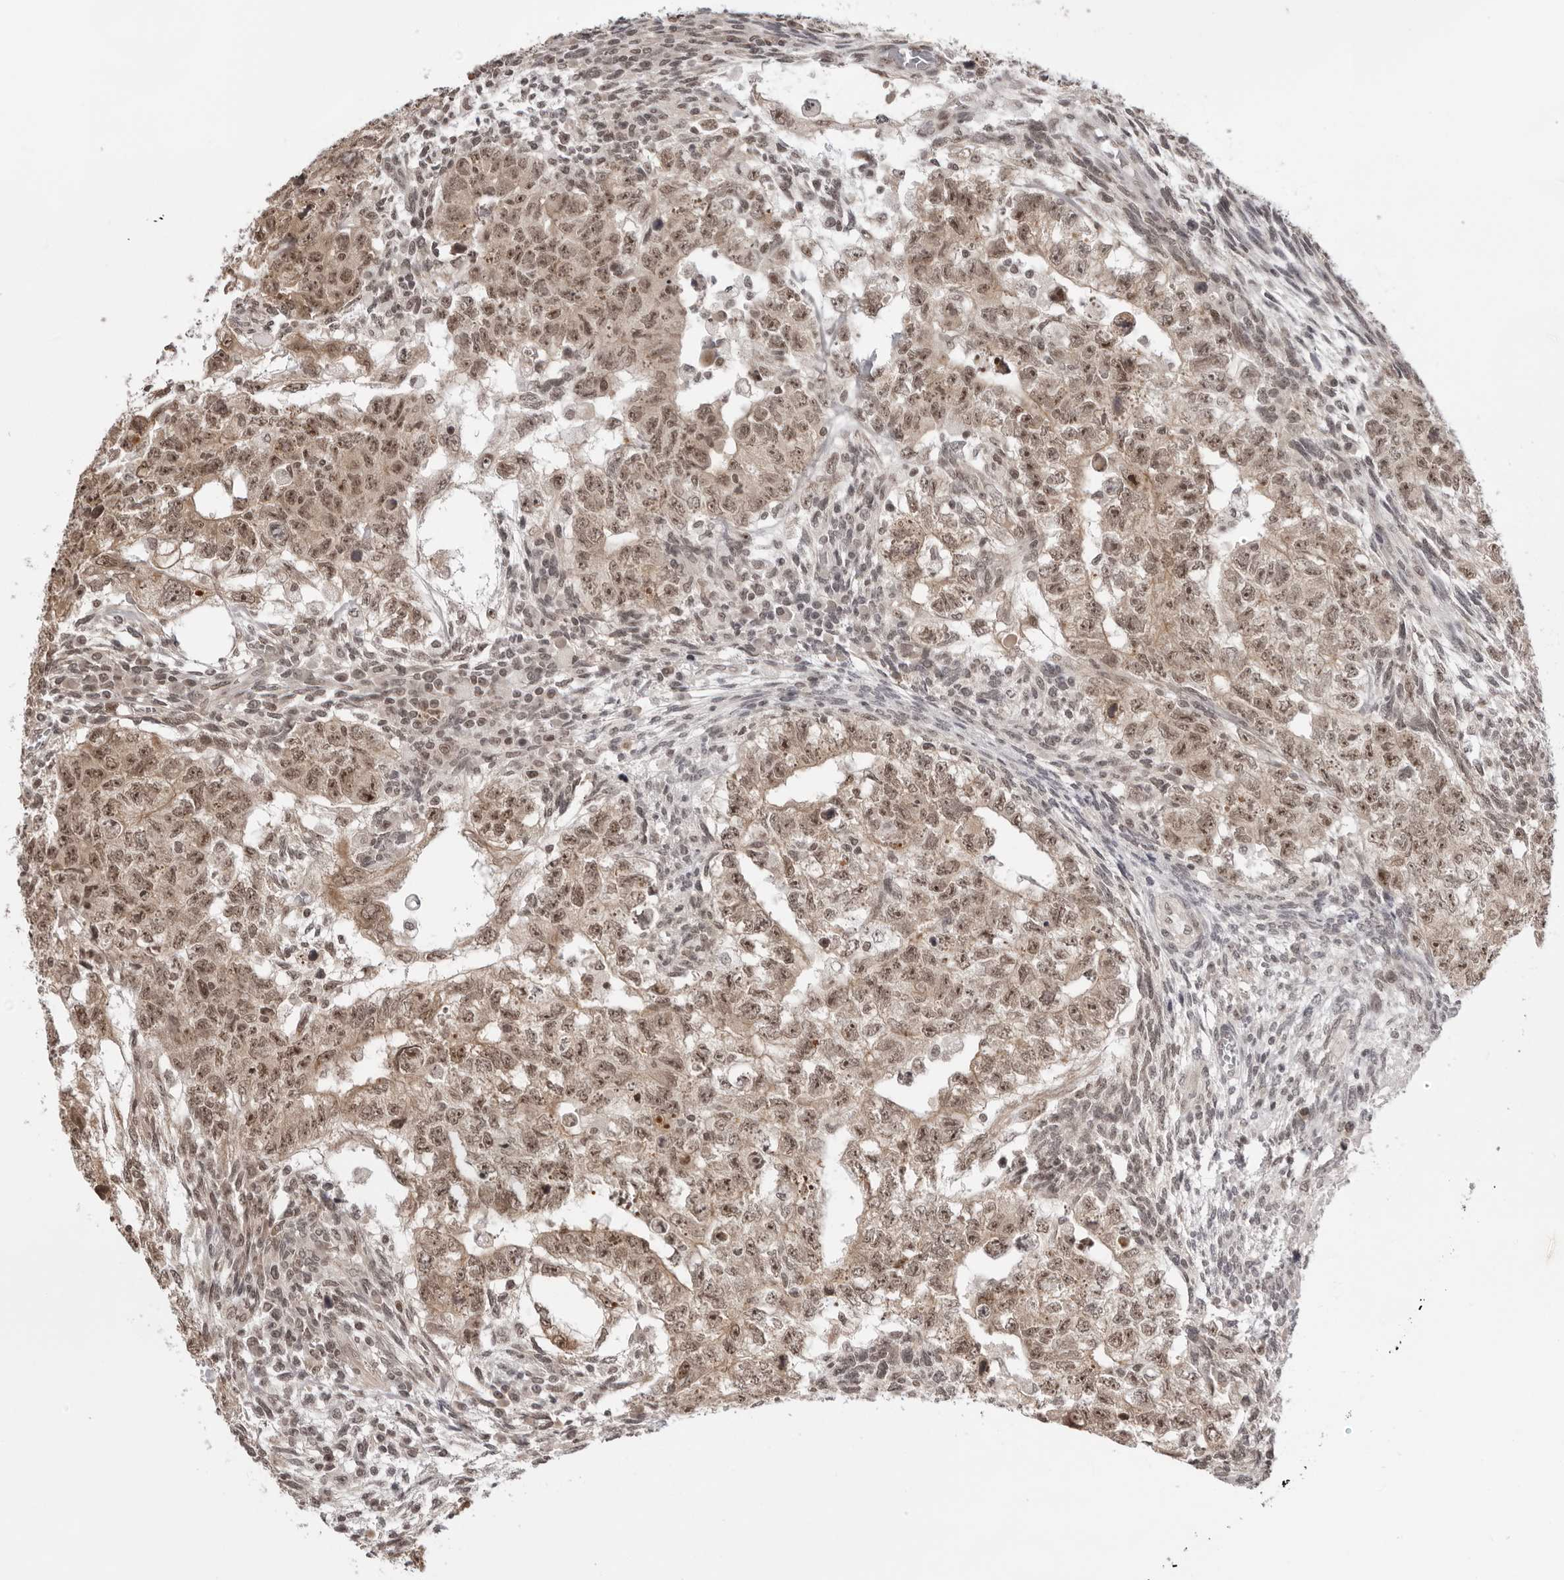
{"staining": {"intensity": "moderate", "quantity": ">75%", "location": "cytoplasmic/membranous,nuclear"}, "tissue": "testis cancer", "cell_type": "Tumor cells", "image_type": "cancer", "snomed": [{"axis": "morphology", "description": "Normal tissue, NOS"}, {"axis": "morphology", "description": "Carcinoma, Embryonal, NOS"}, {"axis": "topography", "description": "Testis"}], "caption": "A medium amount of moderate cytoplasmic/membranous and nuclear positivity is present in about >75% of tumor cells in testis embryonal carcinoma tissue.", "gene": "EXOSC10", "patient": {"sex": "male", "age": 36}}